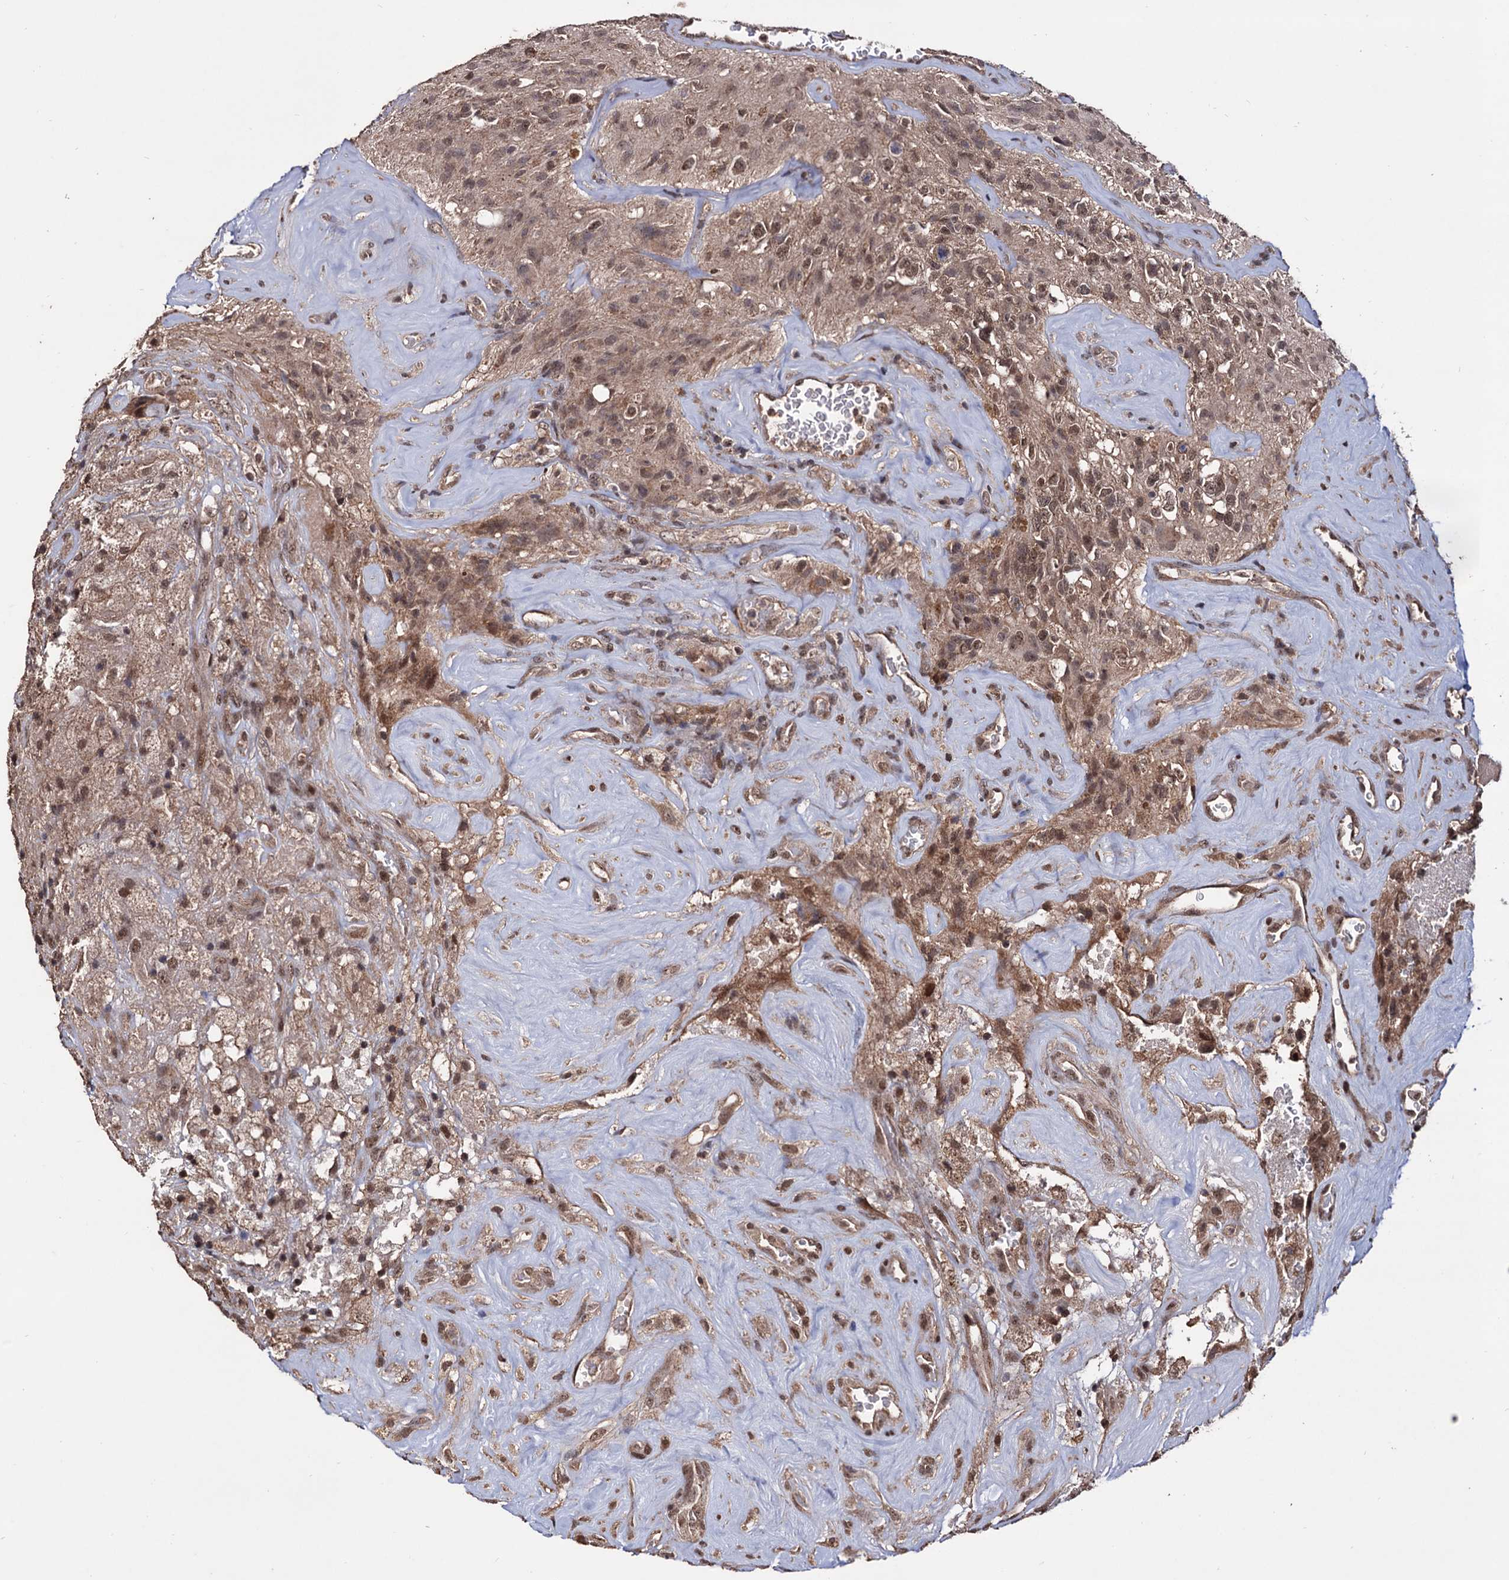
{"staining": {"intensity": "moderate", "quantity": ">75%", "location": "cytoplasmic/membranous,nuclear"}, "tissue": "glioma", "cell_type": "Tumor cells", "image_type": "cancer", "snomed": [{"axis": "morphology", "description": "Glioma, malignant, High grade"}, {"axis": "topography", "description": "Brain"}], "caption": "Malignant glioma (high-grade) stained for a protein shows moderate cytoplasmic/membranous and nuclear positivity in tumor cells.", "gene": "KLF5", "patient": {"sex": "male", "age": 69}}